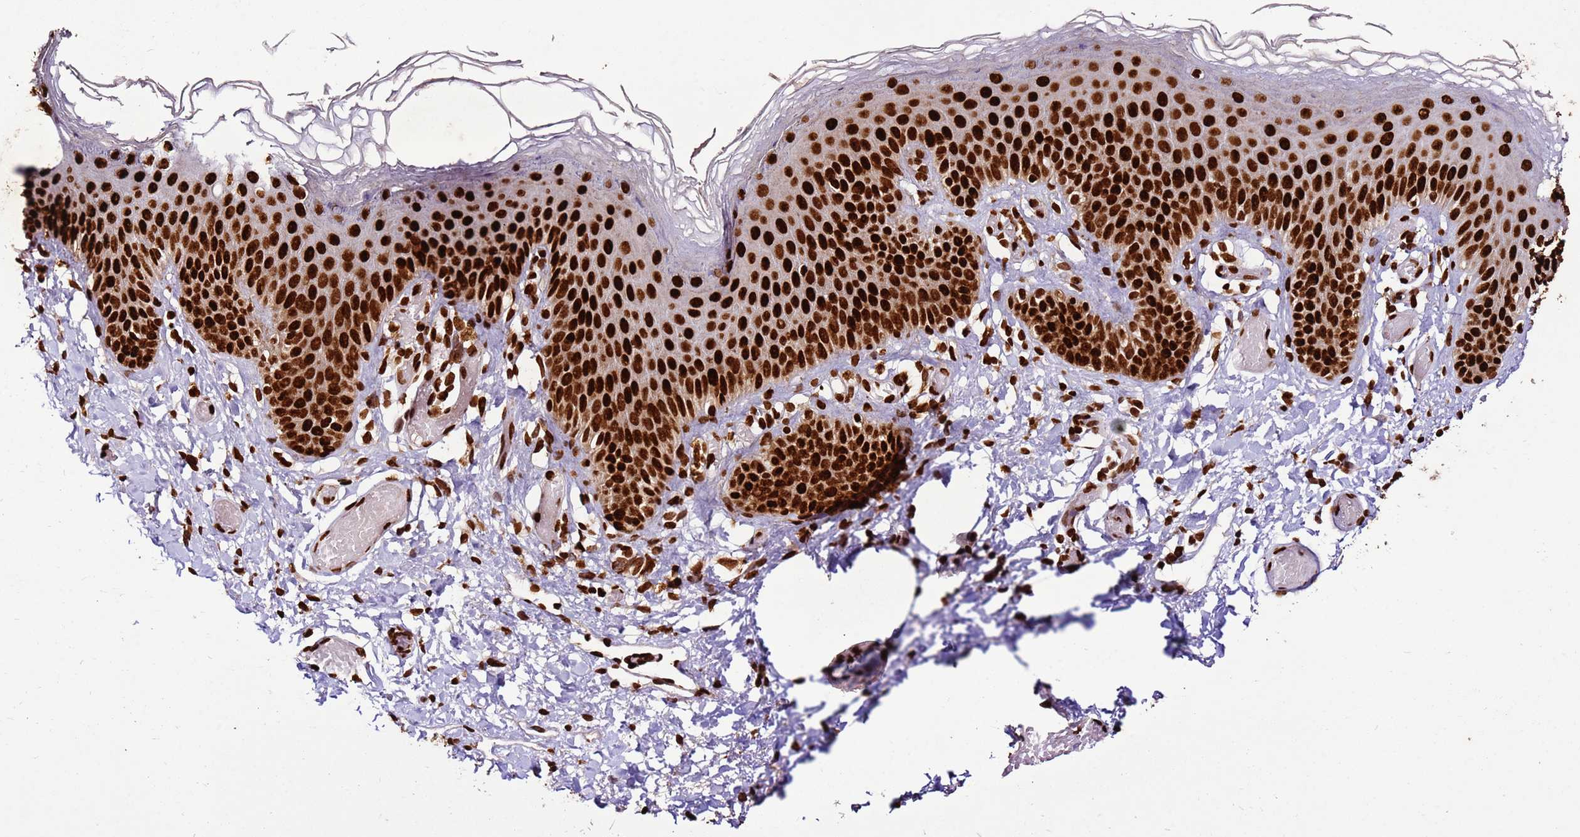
{"staining": {"intensity": "strong", "quantity": ">75%", "location": "nuclear"}, "tissue": "skin", "cell_type": "Epidermal cells", "image_type": "normal", "snomed": [{"axis": "morphology", "description": "Normal tissue, NOS"}, {"axis": "topography", "description": "Anal"}], "caption": "This image demonstrates normal skin stained with IHC to label a protein in brown. The nuclear of epidermal cells show strong positivity for the protein. Nuclei are counter-stained blue.", "gene": "HNRNPAB", "patient": {"sex": "female", "age": 40}}